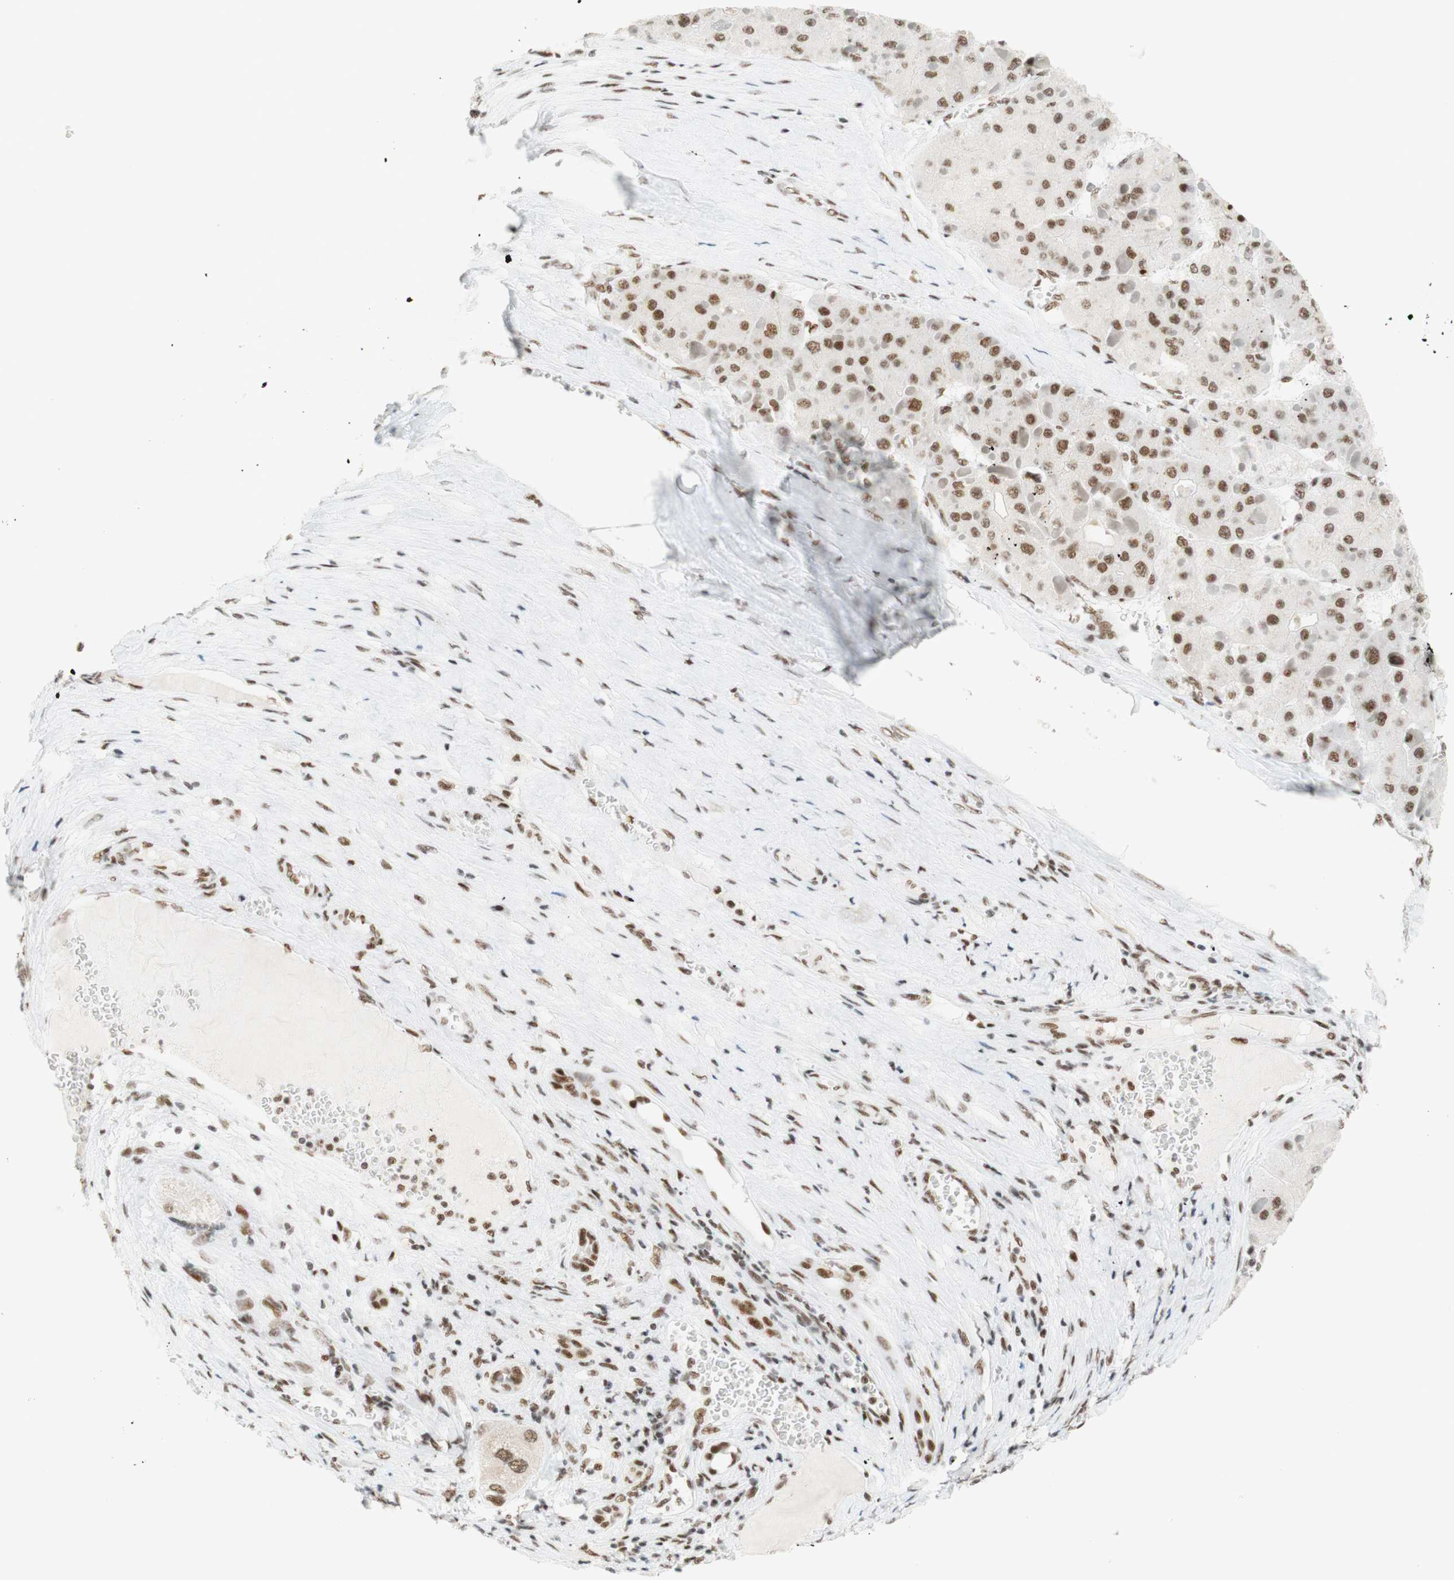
{"staining": {"intensity": "moderate", "quantity": "25%-75%", "location": "nuclear"}, "tissue": "liver cancer", "cell_type": "Tumor cells", "image_type": "cancer", "snomed": [{"axis": "morphology", "description": "Carcinoma, Hepatocellular, NOS"}, {"axis": "topography", "description": "Liver"}], "caption": "Brown immunohistochemical staining in human hepatocellular carcinoma (liver) exhibits moderate nuclear positivity in approximately 25%-75% of tumor cells.", "gene": "RNF20", "patient": {"sex": "female", "age": 73}}